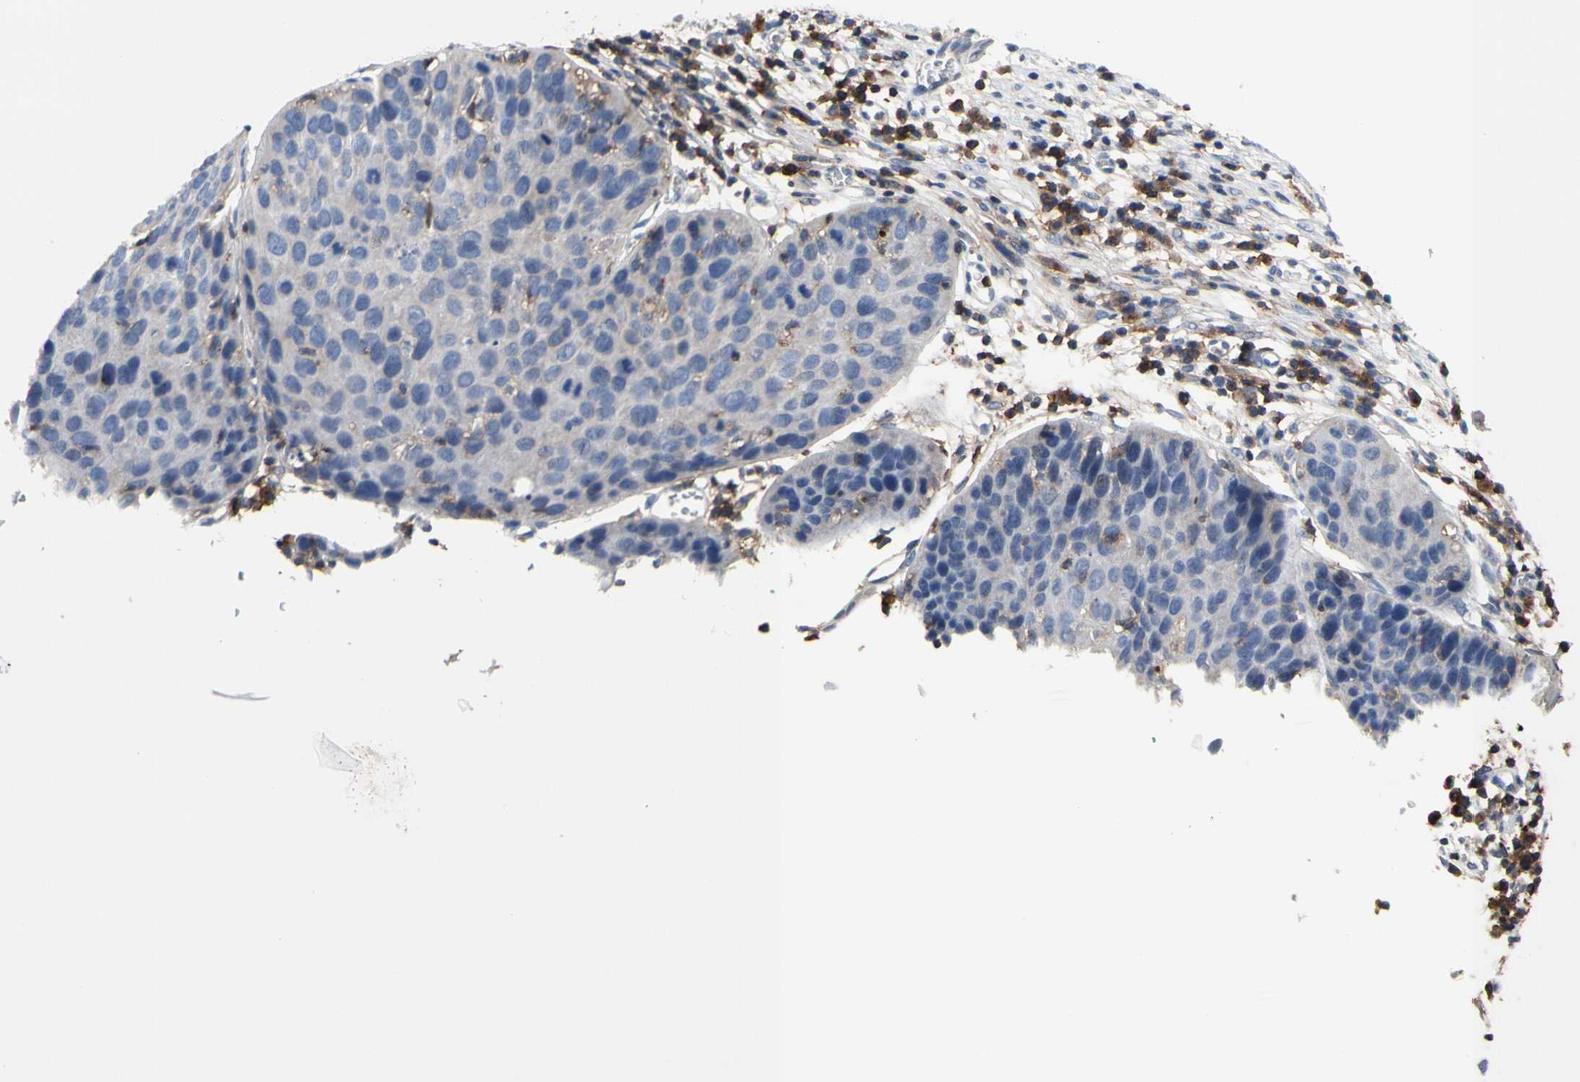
{"staining": {"intensity": "negative", "quantity": "none", "location": "none"}, "tissue": "cervical cancer", "cell_type": "Tumor cells", "image_type": "cancer", "snomed": [{"axis": "morphology", "description": "Squamous cell carcinoma, NOS"}, {"axis": "topography", "description": "Cervix"}], "caption": "Immunohistochemistry histopathology image of cervical cancer (squamous cell carcinoma) stained for a protein (brown), which shows no expression in tumor cells. (DAB immunohistochemistry (IHC) with hematoxylin counter stain).", "gene": "ANXA6", "patient": {"sex": "female", "age": 38}}